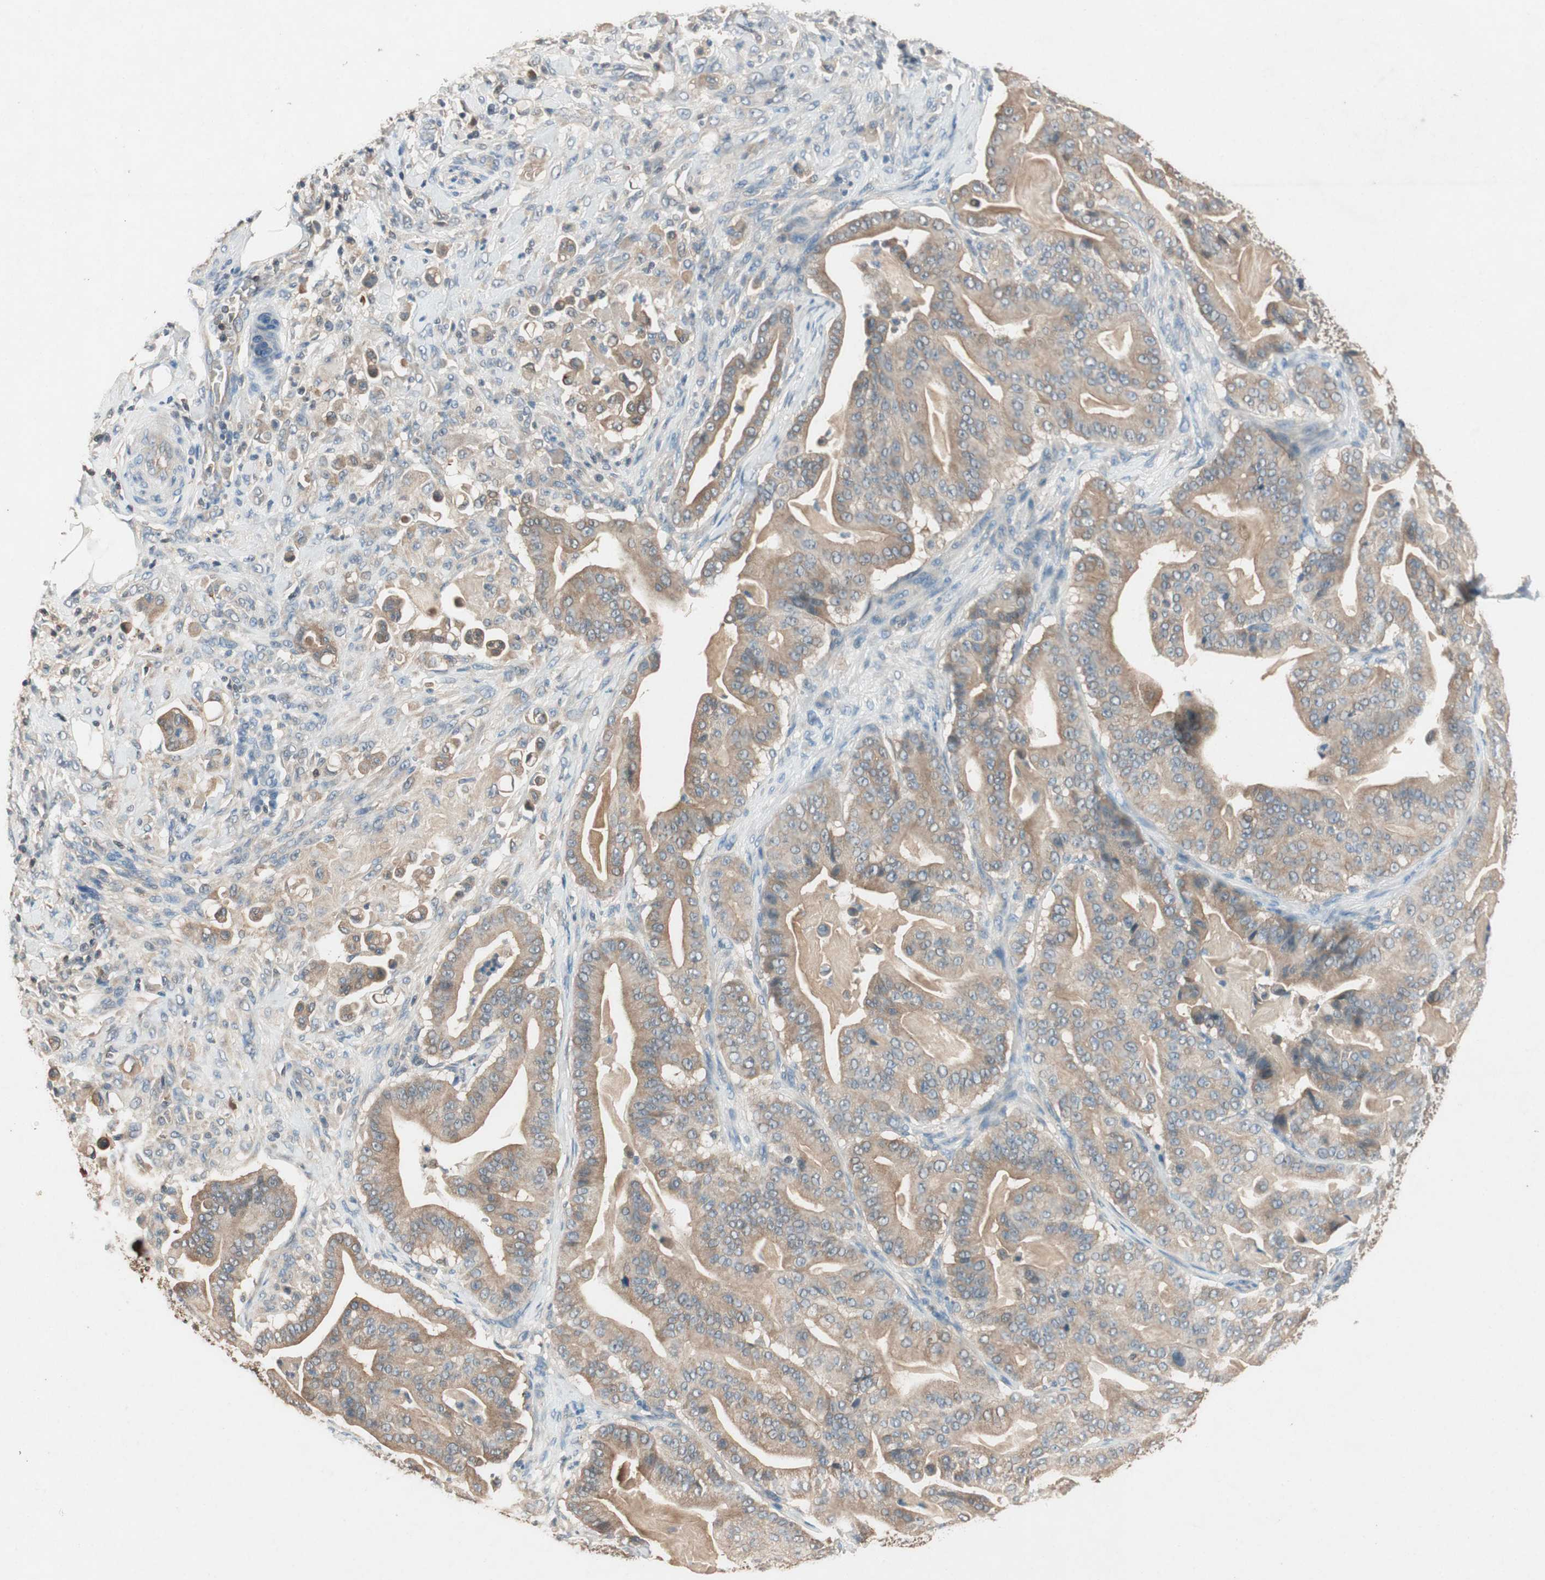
{"staining": {"intensity": "weak", "quantity": ">75%", "location": "cytoplasmic/membranous"}, "tissue": "pancreatic cancer", "cell_type": "Tumor cells", "image_type": "cancer", "snomed": [{"axis": "morphology", "description": "Adenocarcinoma, NOS"}, {"axis": "topography", "description": "Pancreas"}], "caption": "Protein expression analysis of adenocarcinoma (pancreatic) exhibits weak cytoplasmic/membranous staining in about >75% of tumor cells.", "gene": "SERPINB5", "patient": {"sex": "male", "age": 63}}